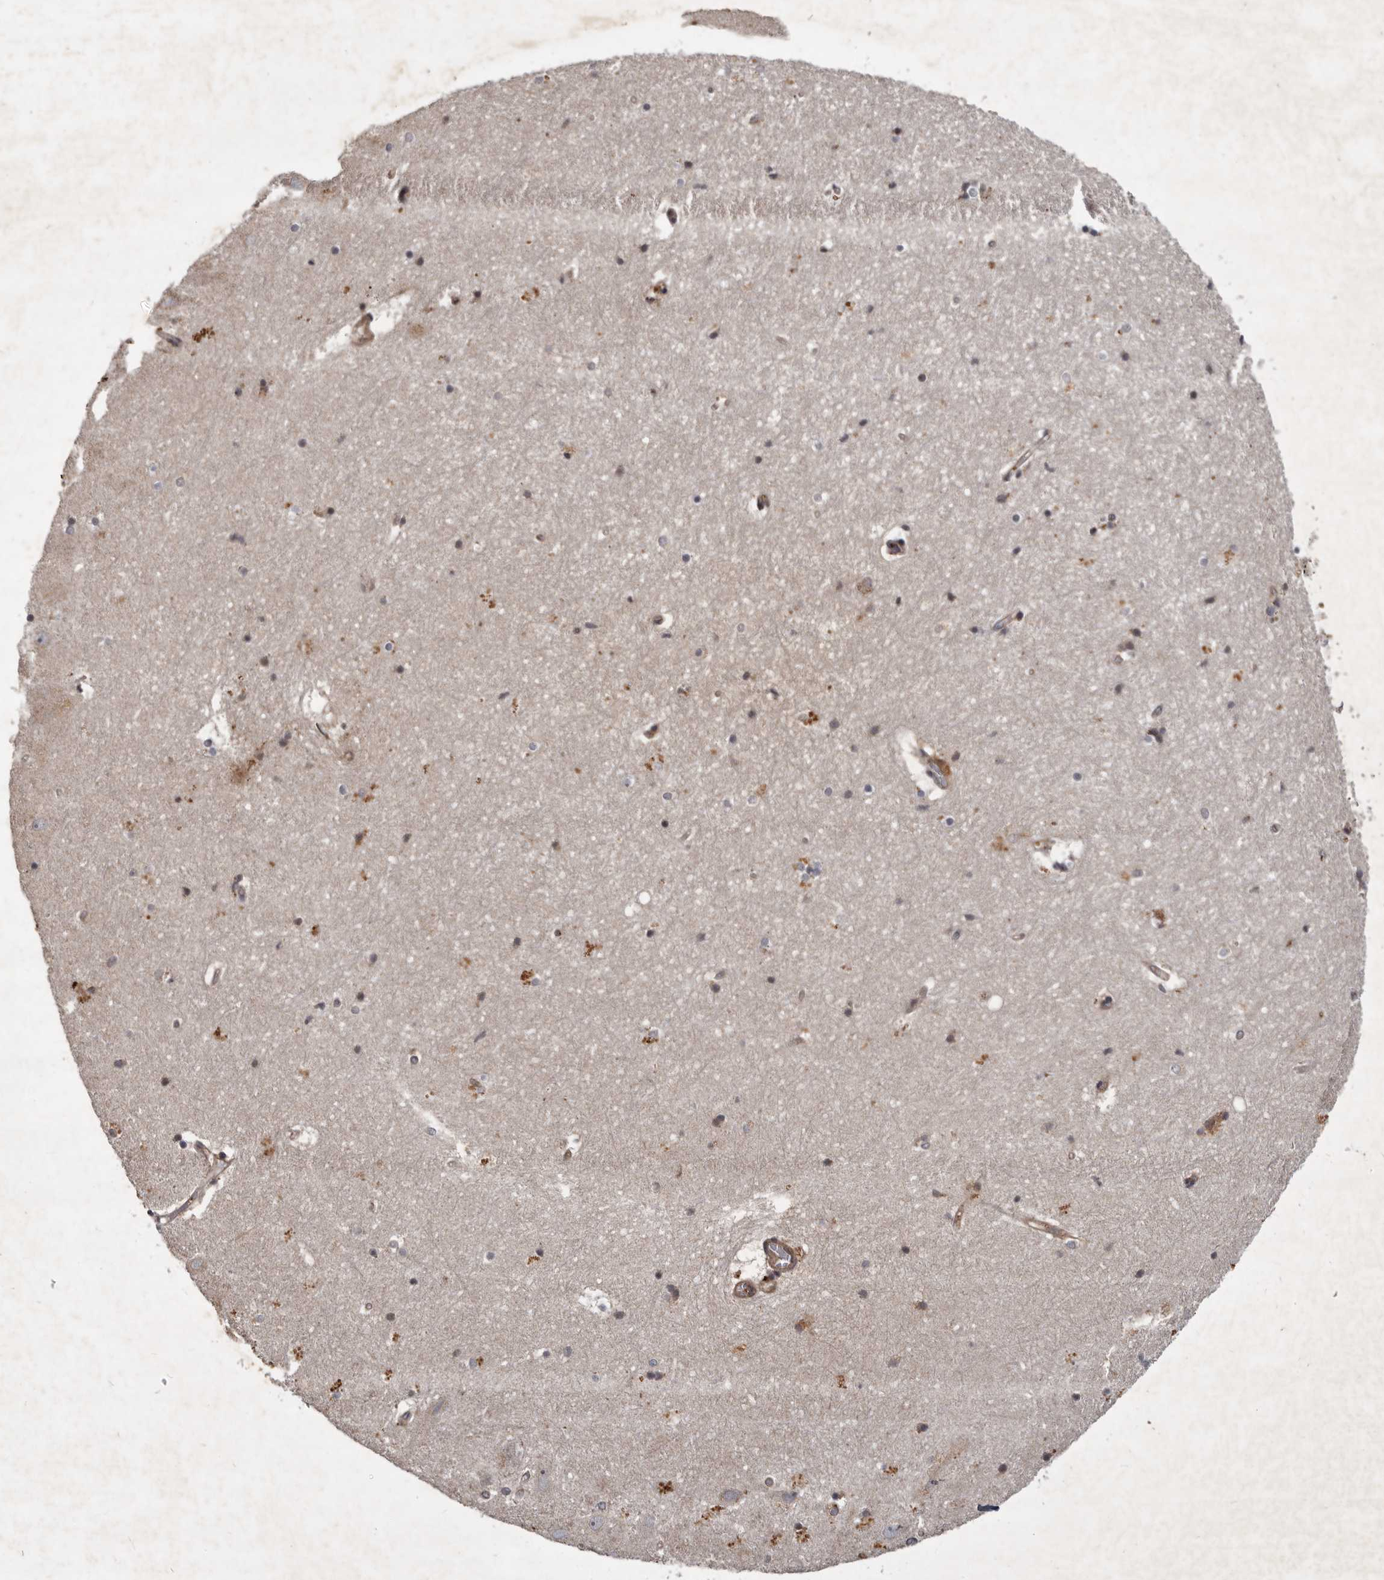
{"staining": {"intensity": "negative", "quantity": "none", "location": "none"}, "tissue": "hippocampus", "cell_type": "Glial cells", "image_type": "normal", "snomed": [{"axis": "morphology", "description": "Normal tissue, NOS"}, {"axis": "topography", "description": "Hippocampus"}], "caption": "IHC histopathology image of normal hippocampus: hippocampus stained with DAB exhibits no significant protein expression in glial cells.", "gene": "DNAJC28", "patient": {"sex": "female", "age": 52}}